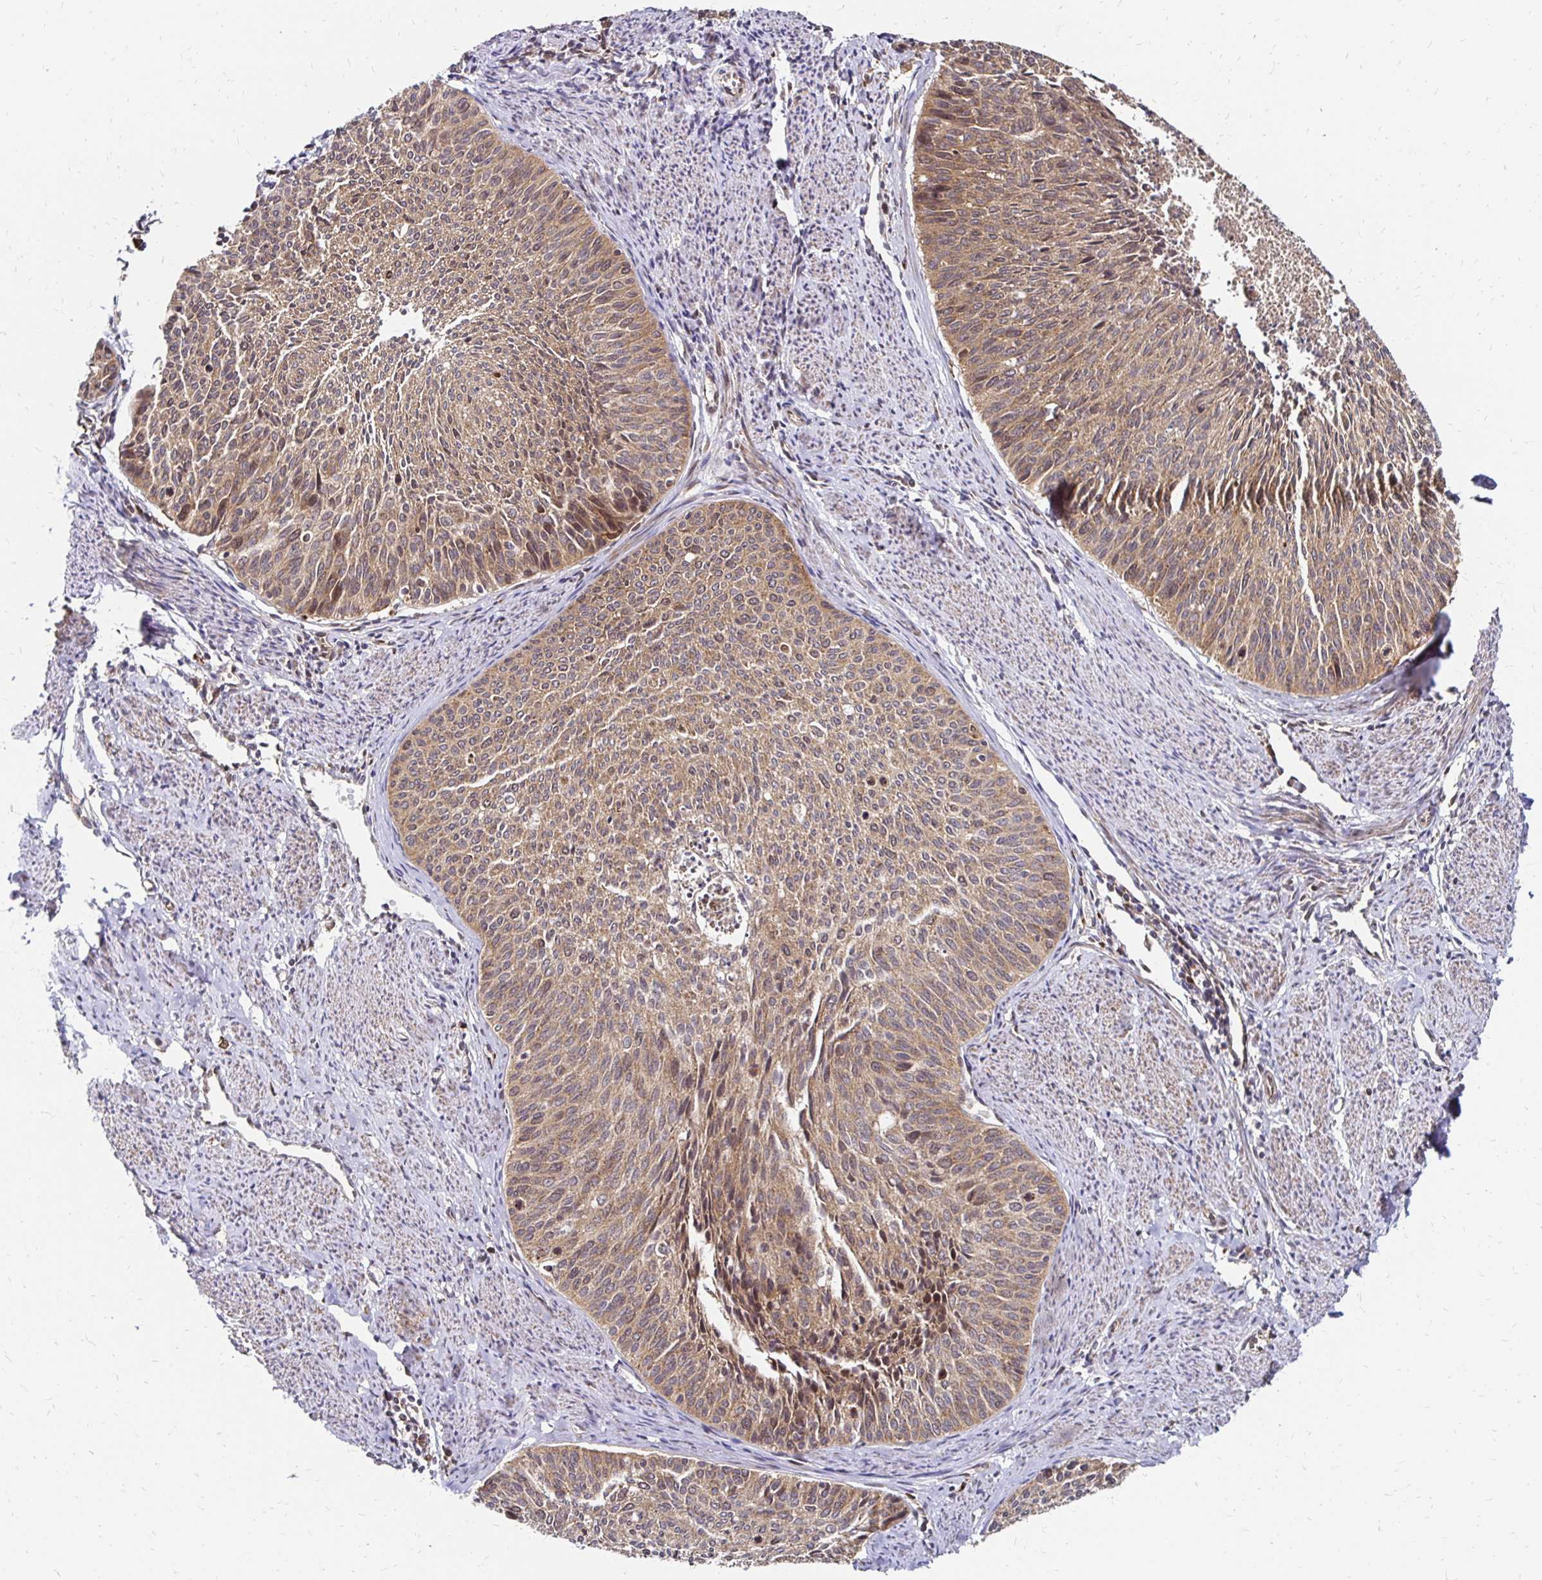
{"staining": {"intensity": "weak", "quantity": ">75%", "location": "cytoplasmic/membranous"}, "tissue": "cervical cancer", "cell_type": "Tumor cells", "image_type": "cancer", "snomed": [{"axis": "morphology", "description": "Squamous cell carcinoma, NOS"}, {"axis": "topography", "description": "Cervix"}], "caption": "Immunohistochemistry (IHC) image of squamous cell carcinoma (cervical) stained for a protein (brown), which reveals low levels of weak cytoplasmic/membranous expression in approximately >75% of tumor cells.", "gene": "ZW10", "patient": {"sex": "female", "age": 55}}